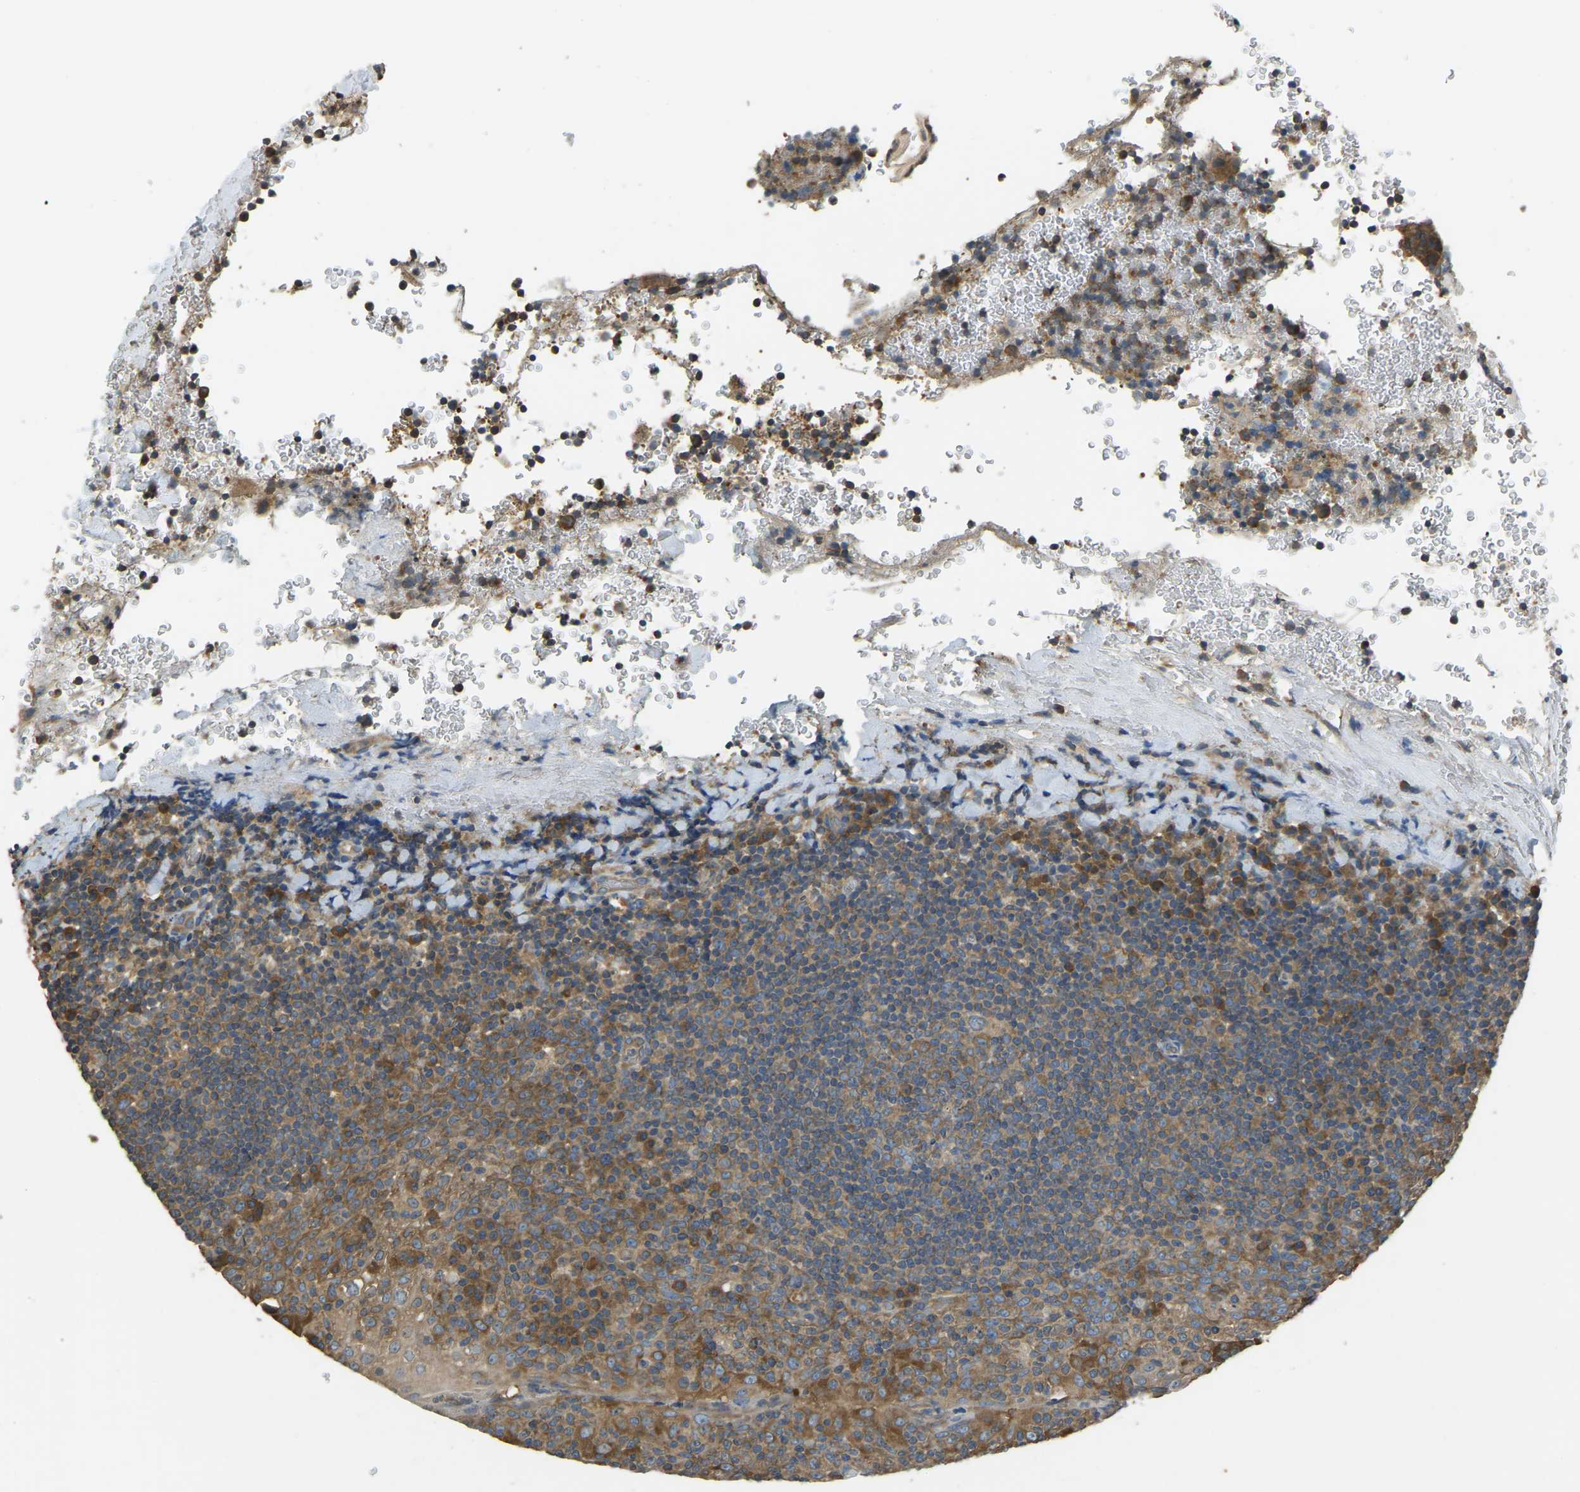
{"staining": {"intensity": "moderate", "quantity": ">75%", "location": "cytoplasmic/membranous"}, "tissue": "tonsil", "cell_type": "Germinal center cells", "image_type": "normal", "snomed": [{"axis": "morphology", "description": "Normal tissue, NOS"}, {"axis": "topography", "description": "Tonsil"}], "caption": "Tonsil stained with DAB immunohistochemistry (IHC) demonstrates medium levels of moderate cytoplasmic/membranous staining in approximately >75% of germinal center cells.", "gene": "AIMP1", "patient": {"sex": "male", "age": 17}}